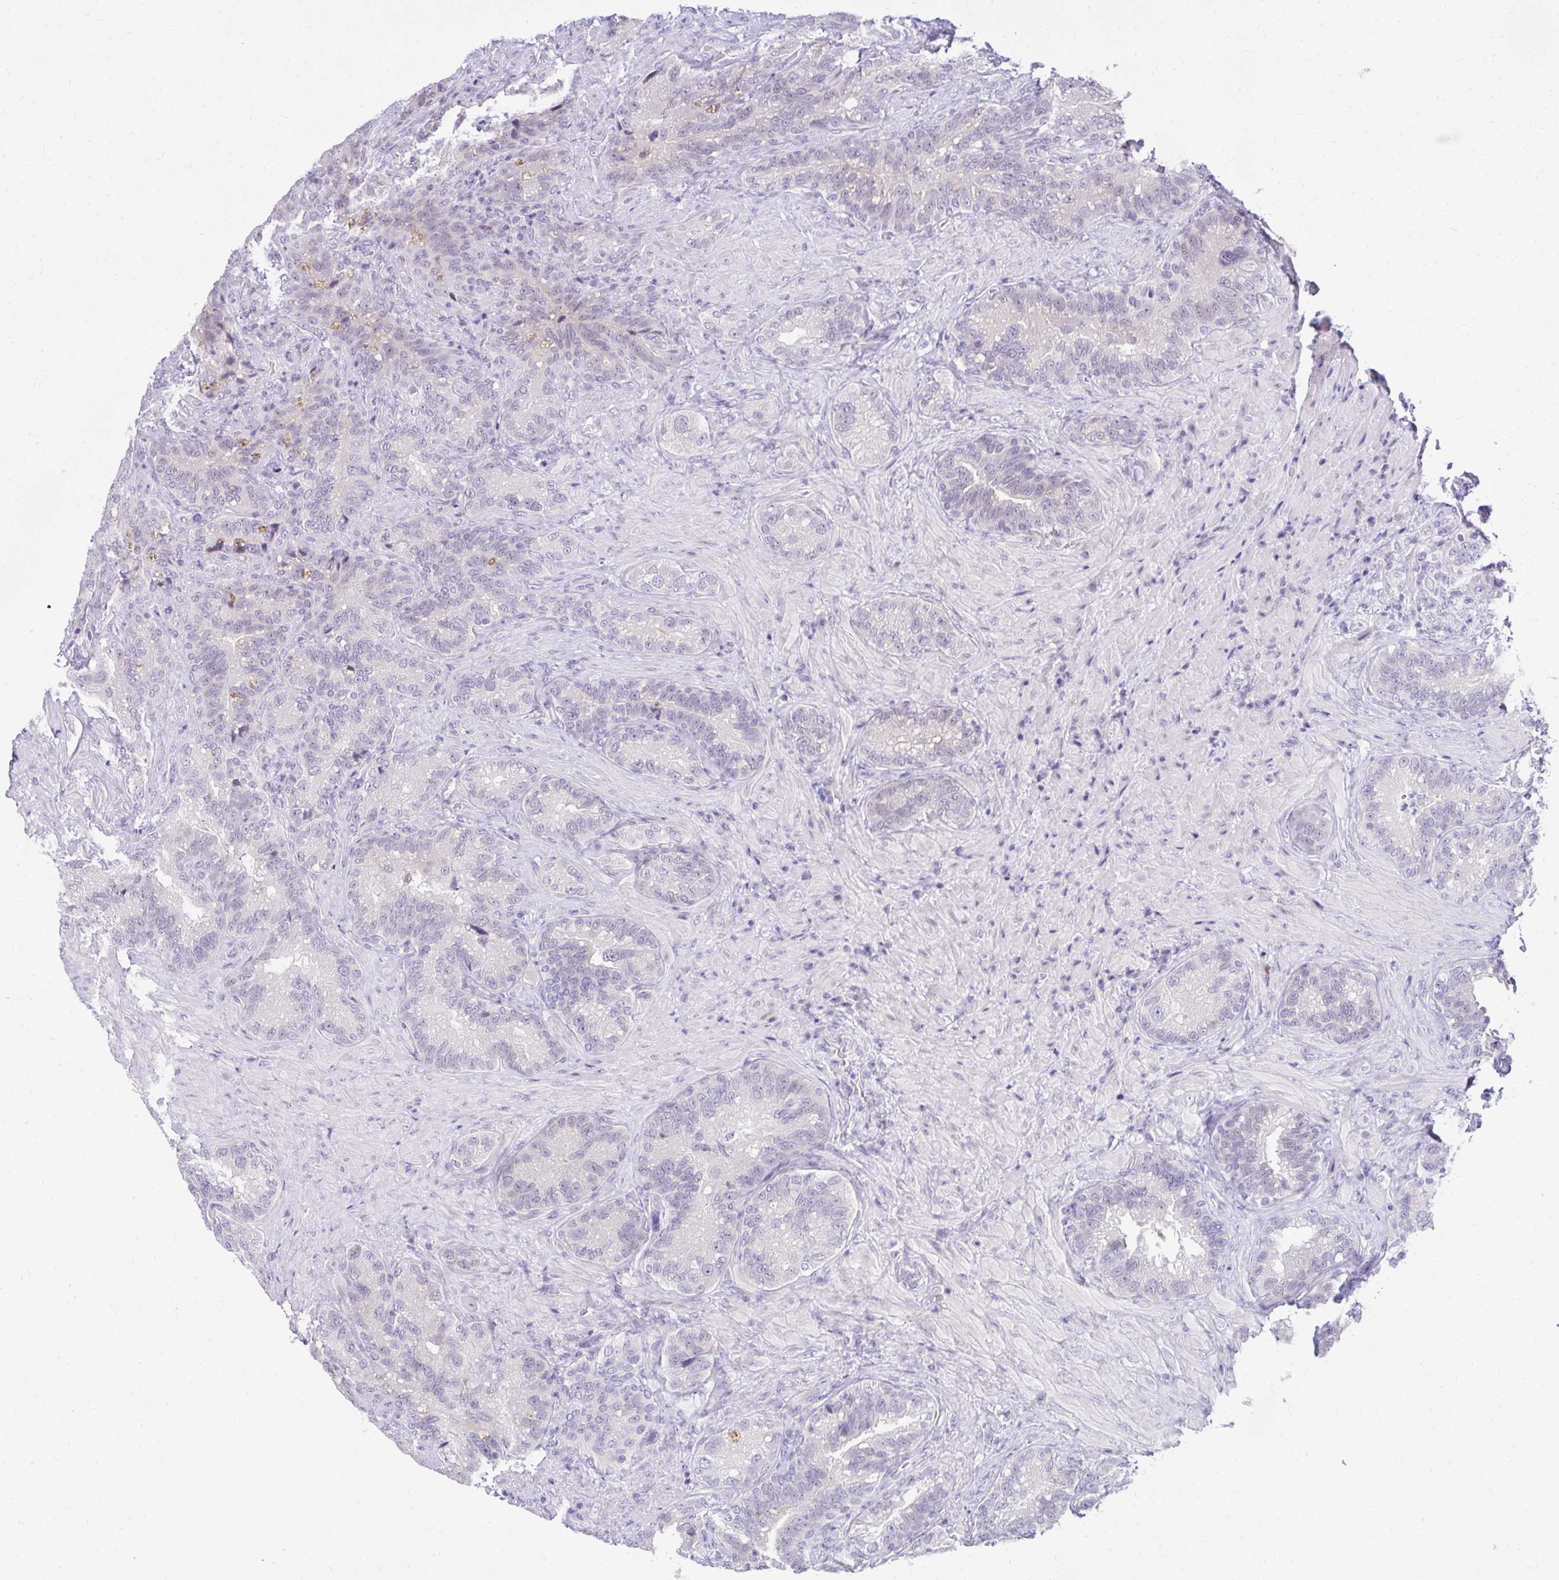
{"staining": {"intensity": "negative", "quantity": "none", "location": "none"}, "tissue": "seminal vesicle", "cell_type": "Glandular cells", "image_type": "normal", "snomed": [{"axis": "morphology", "description": "Normal tissue, NOS"}, {"axis": "topography", "description": "Seminal veicle"}], "caption": "Immunohistochemical staining of benign seminal vesicle reveals no significant positivity in glandular cells. (DAB (3,3'-diaminobenzidine) immunohistochemistry (IHC), high magnification).", "gene": "EID3", "patient": {"sex": "male", "age": 68}}